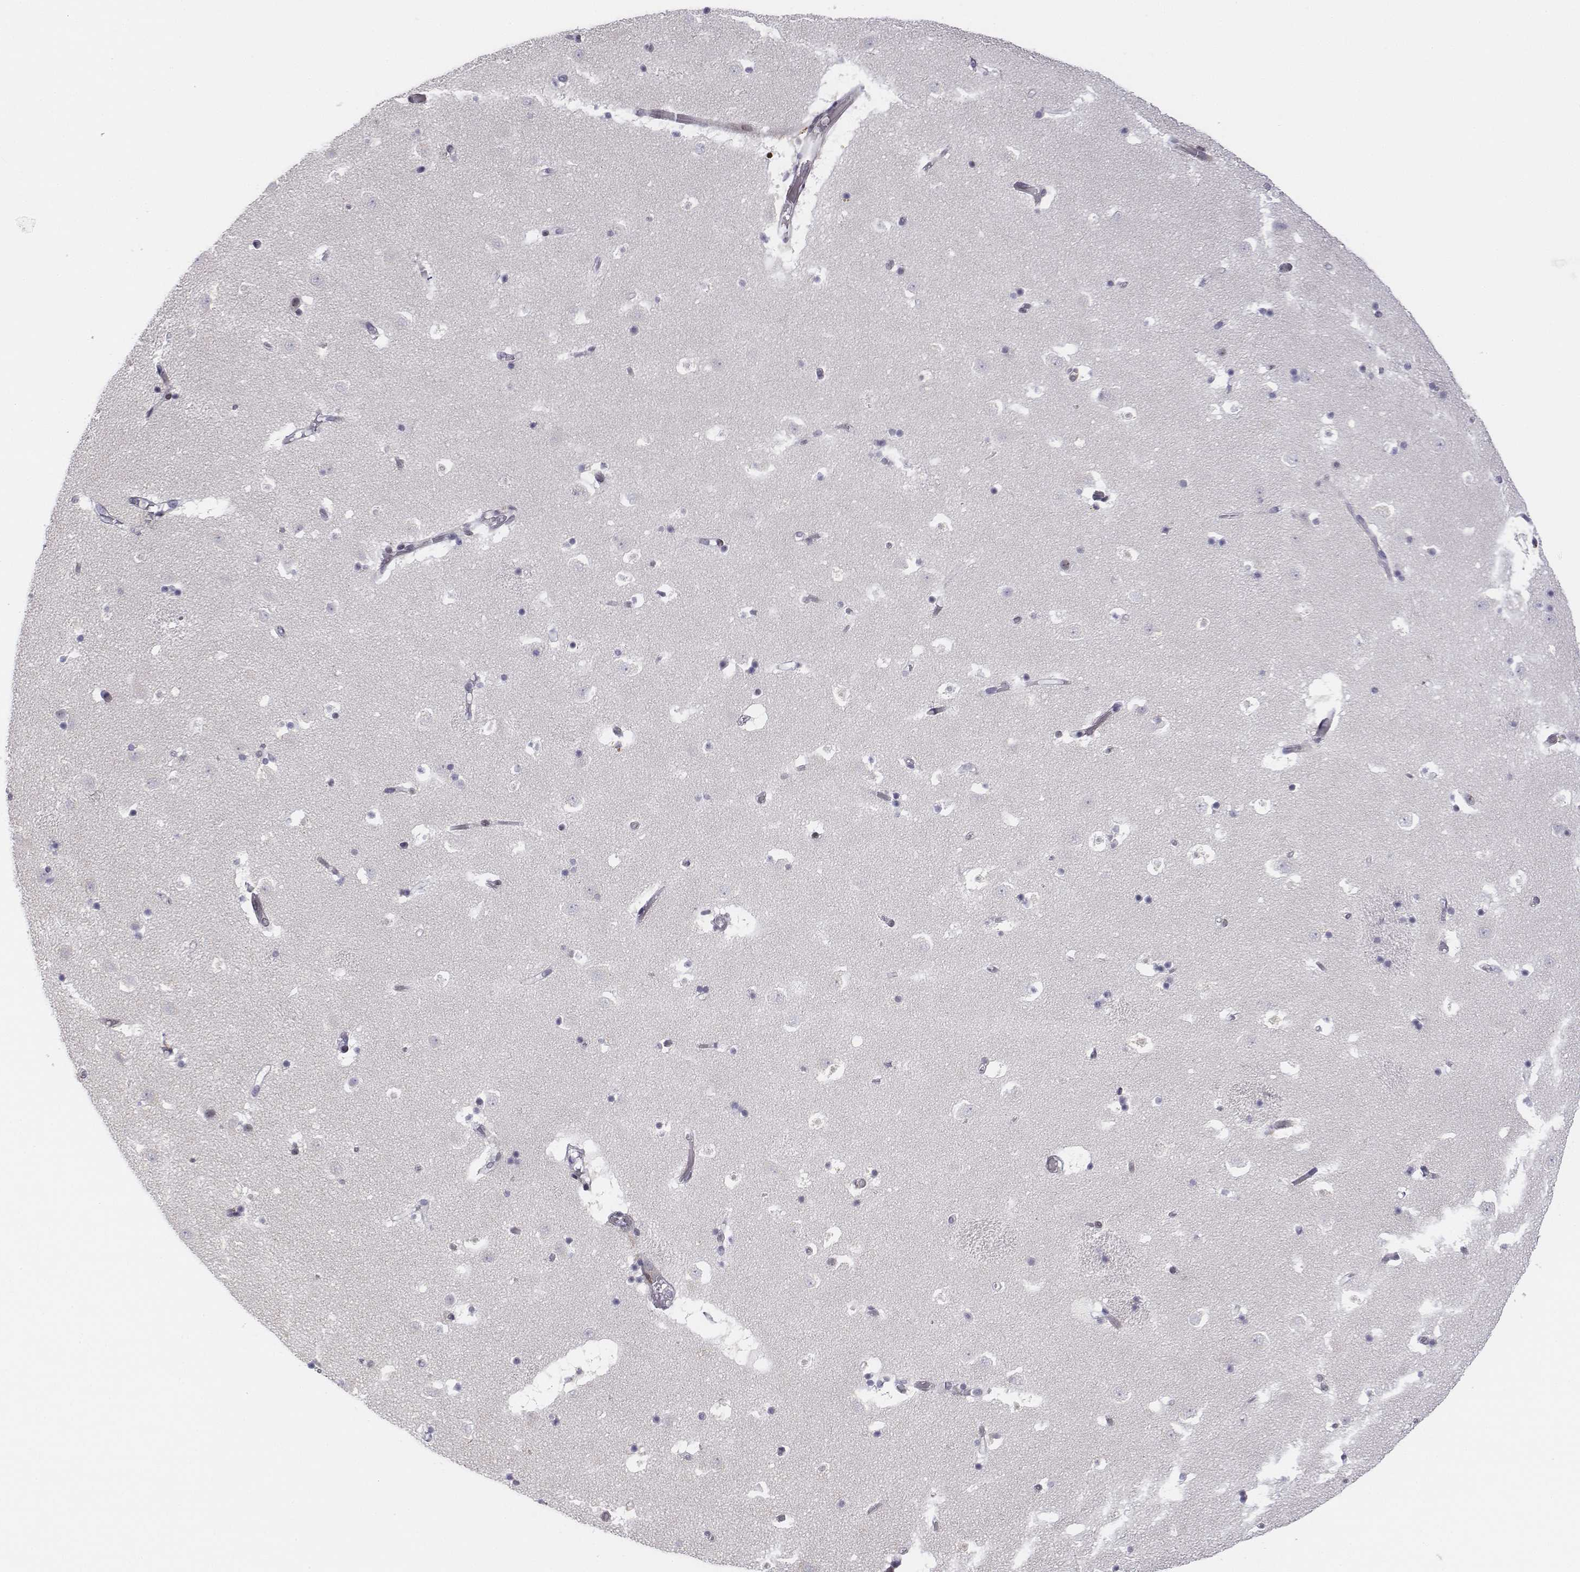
{"staining": {"intensity": "negative", "quantity": "none", "location": "none"}, "tissue": "caudate", "cell_type": "Glial cells", "image_type": "normal", "snomed": [{"axis": "morphology", "description": "Normal tissue, NOS"}, {"axis": "topography", "description": "Lateral ventricle wall"}], "caption": "Glial cells show no significant protein staining in benign caudate. (DAB (3,3'-diaminobenzidine) immunohistochemistry (IHC) visualized using brightfield microscopy, high magnification).", "gene": "CD14", "patient": {"sex": "female", "age": 42}}